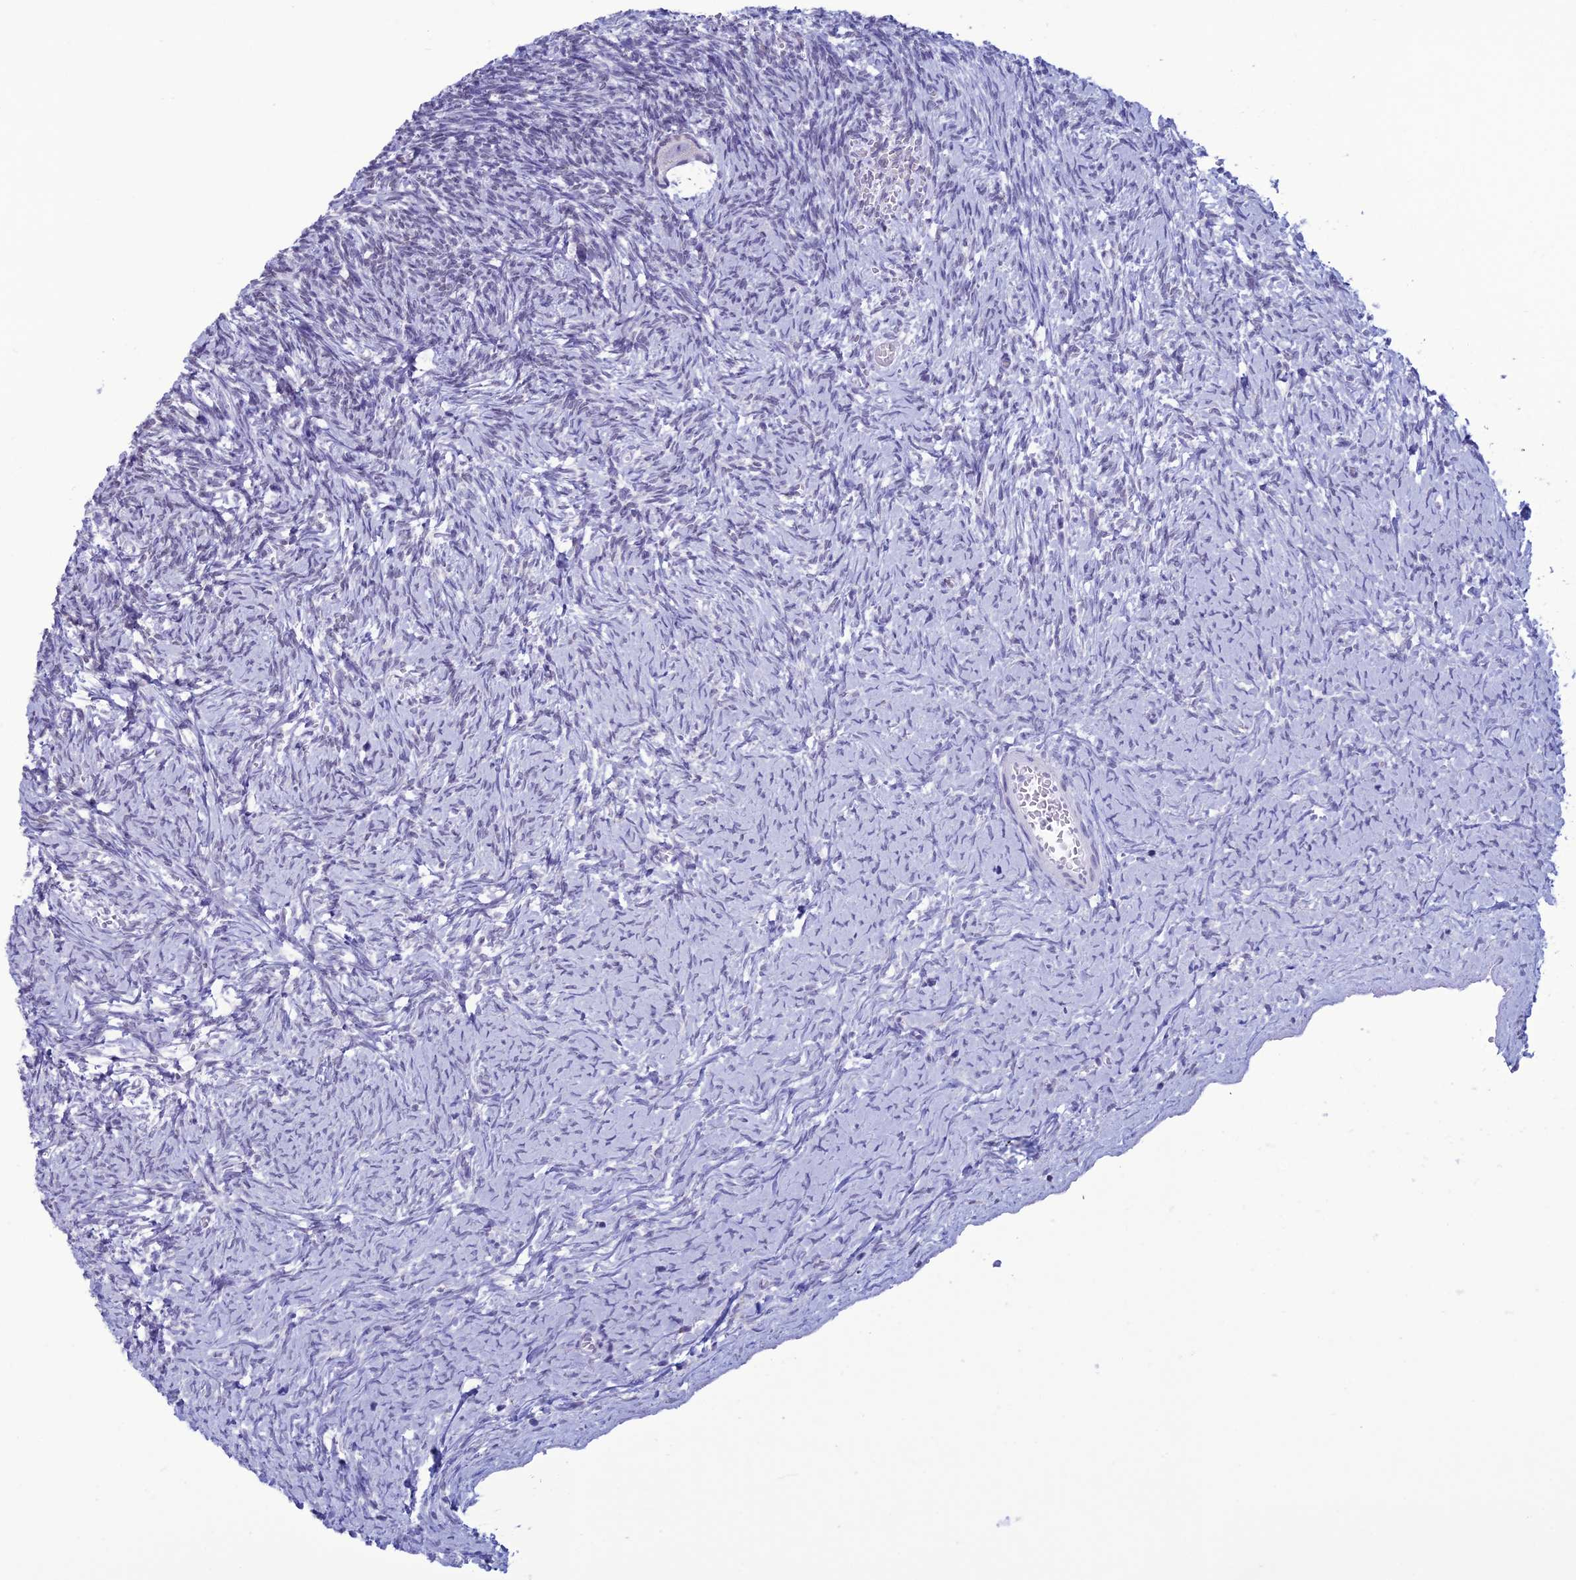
{"staining": {"intensity": "negative", "quantity": "none", "location": "none"}, "tissue": "ovary", "cell_type": "Ovarian stroma cells", "image_type": "normal", "snomed": [{"axis": "morphology", "description": "Normal tissue, NOS"}, {"axis": "topography", "description": "Ovary"}], "caption": "Ovary stained for a protein using IHC reveals no staining ovarian stroma cells.", "gene": "CFAP210", "patient": {"sex": "female", "age": 39}}